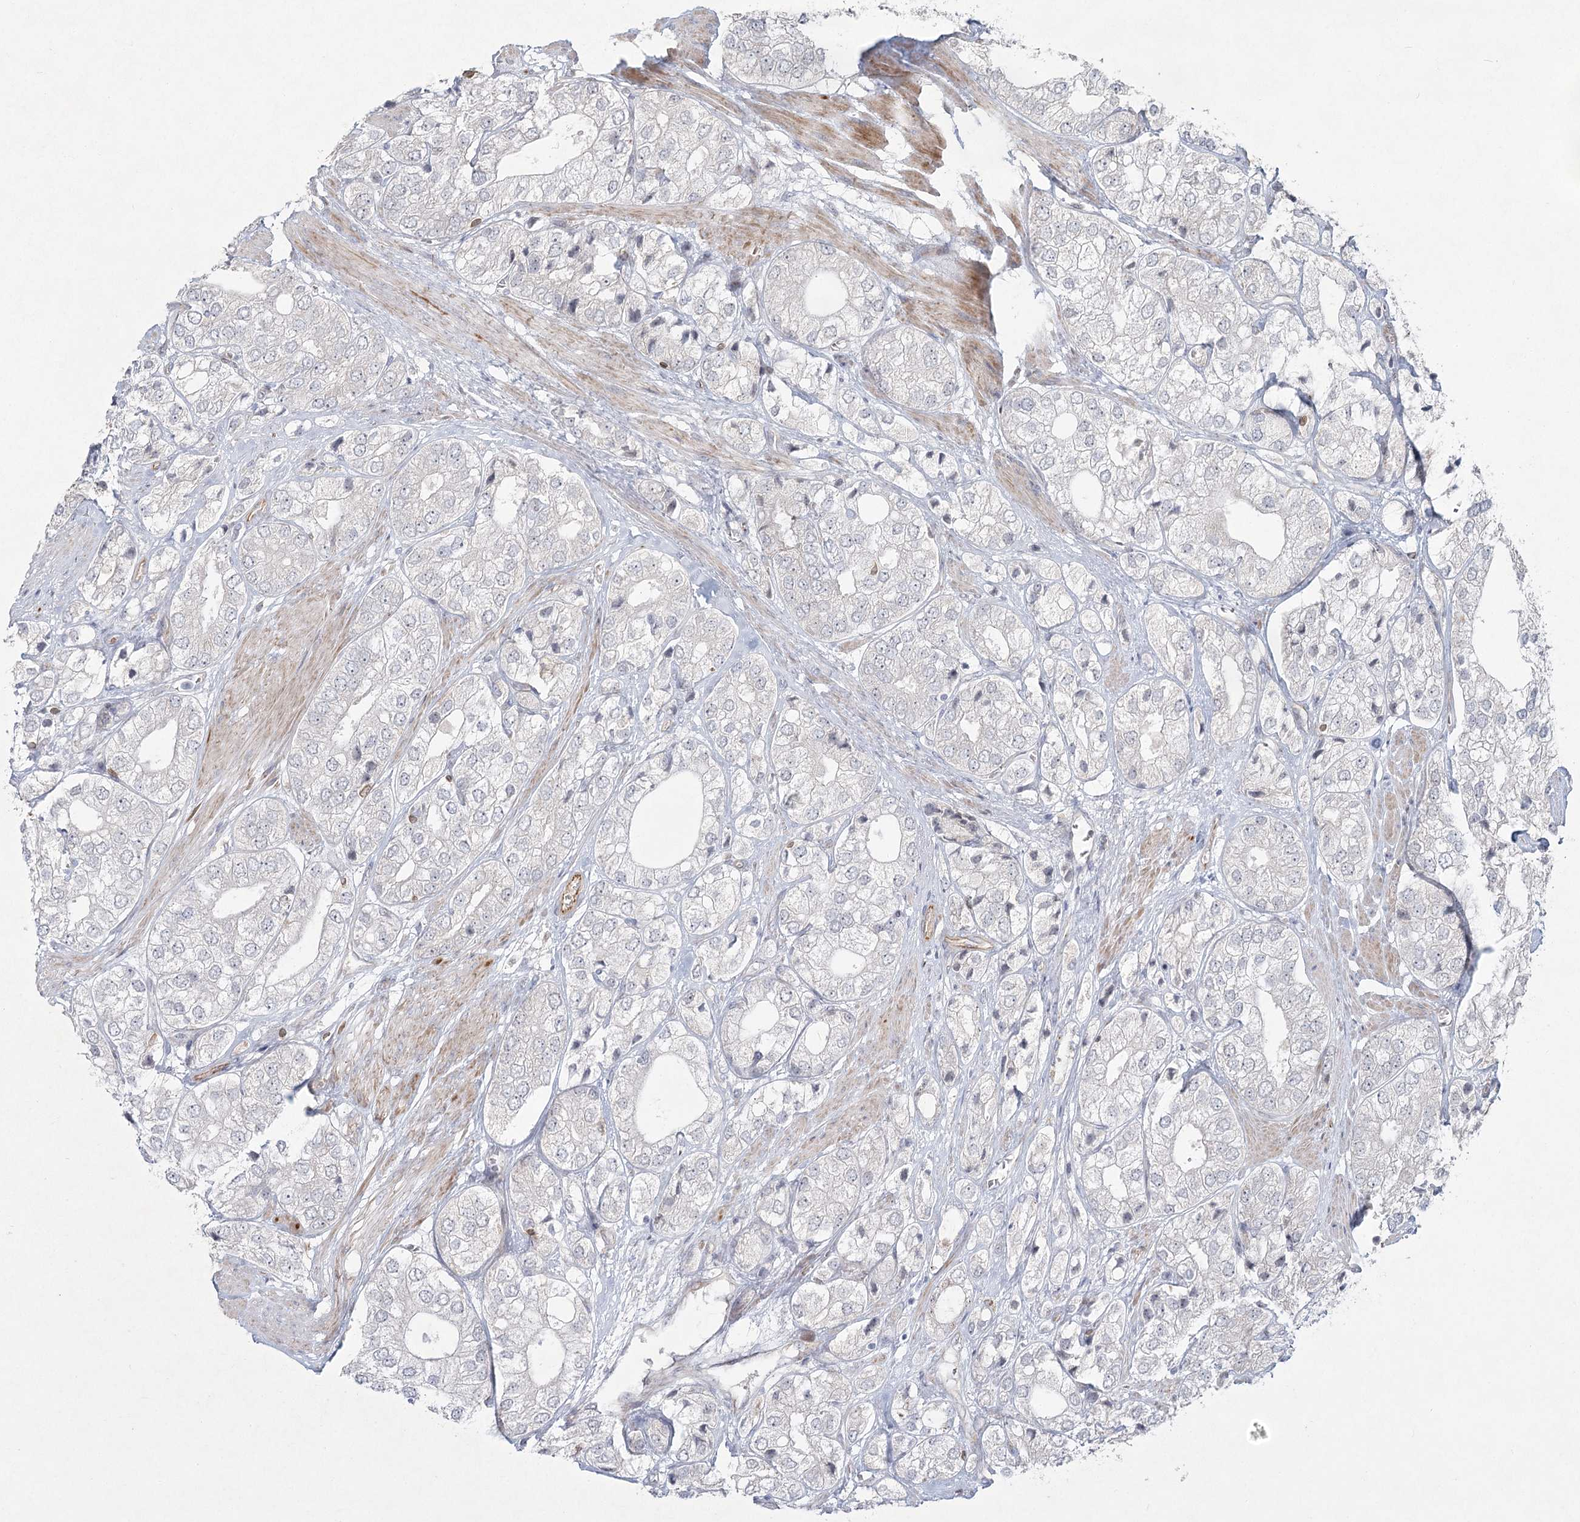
{"staining": {"intensity": "weak", "quantity": "<25%", "location": "cytoplasmic/membranous"}, "tissue": "prostate cancer", "cell_type": "Tumor cells", "image_type": "cancer", "snomed": [{"axis": "morphology", "description": "Adenocarcinoma, High grade"}, {"axis": "topography", "description": "Prostate"}], "caption": "Adenocarcinoma (high-grade) (prostate) was stained to show a protein in brown. There is no significant positivity in tumor cells. (DAB (3,3'-diaminobenzidine) immunohistochemistry with hematoxylin counter stain).", "gene": "LRP2BP", "patient": {"sex": "male", "age": 50}}